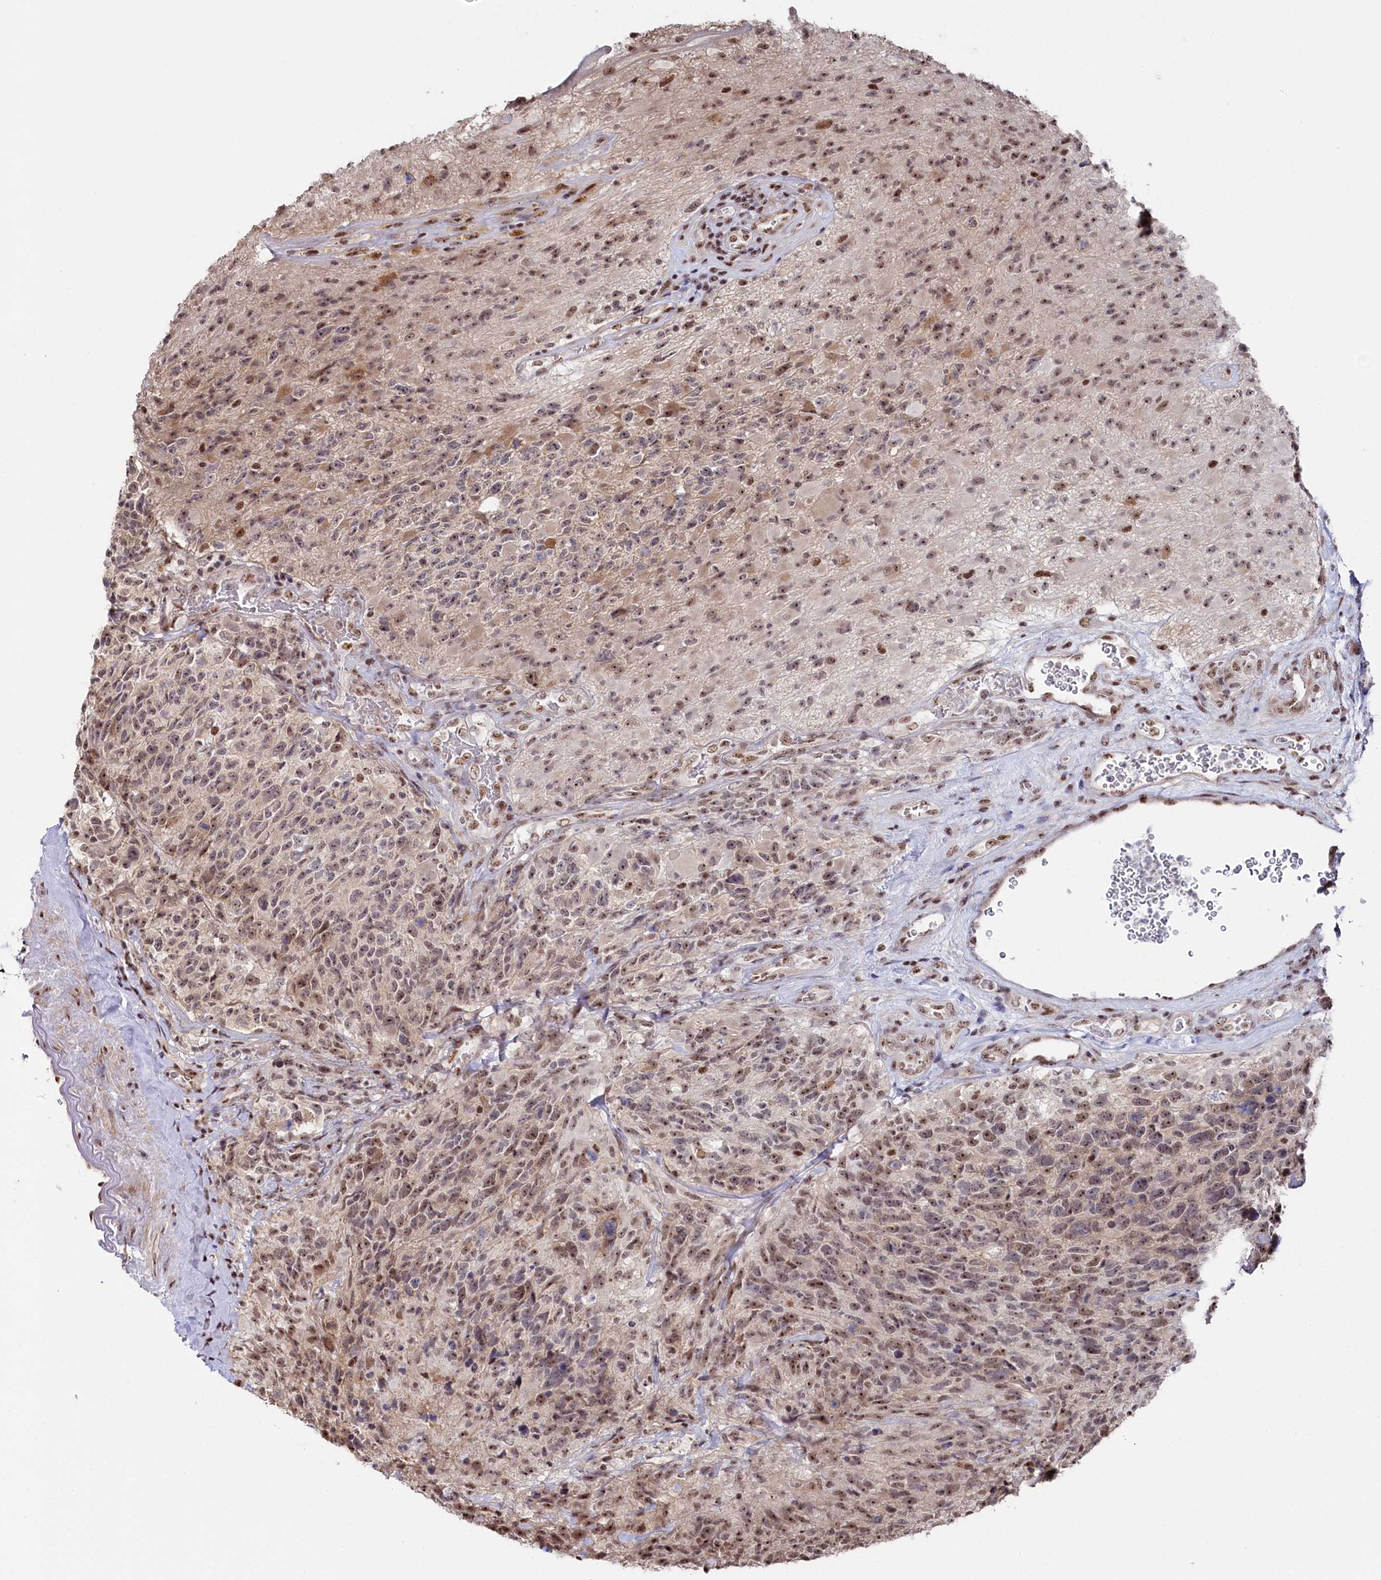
{"staining": {"intensity": "weak", "quantity": ">75%", "location": "nuclear"}, "tissue": "glioma", "cell_type": "Tumor cells", "image_type": "cancer", "snomed": [{"axis": "morphology", "description": "Glioma, malignant, High grade"}, {"axis": "topography", "description": "Brain"}], "caption": "Protein staining displays weak nuclear staining in approximately >75% of tumor cells in malignant glioma (high-grade). (Brightfield microscopy of DAB IHC at high magnification).", "gene": "POLR2H", "patient": {"sex": "male", "age": 76}}